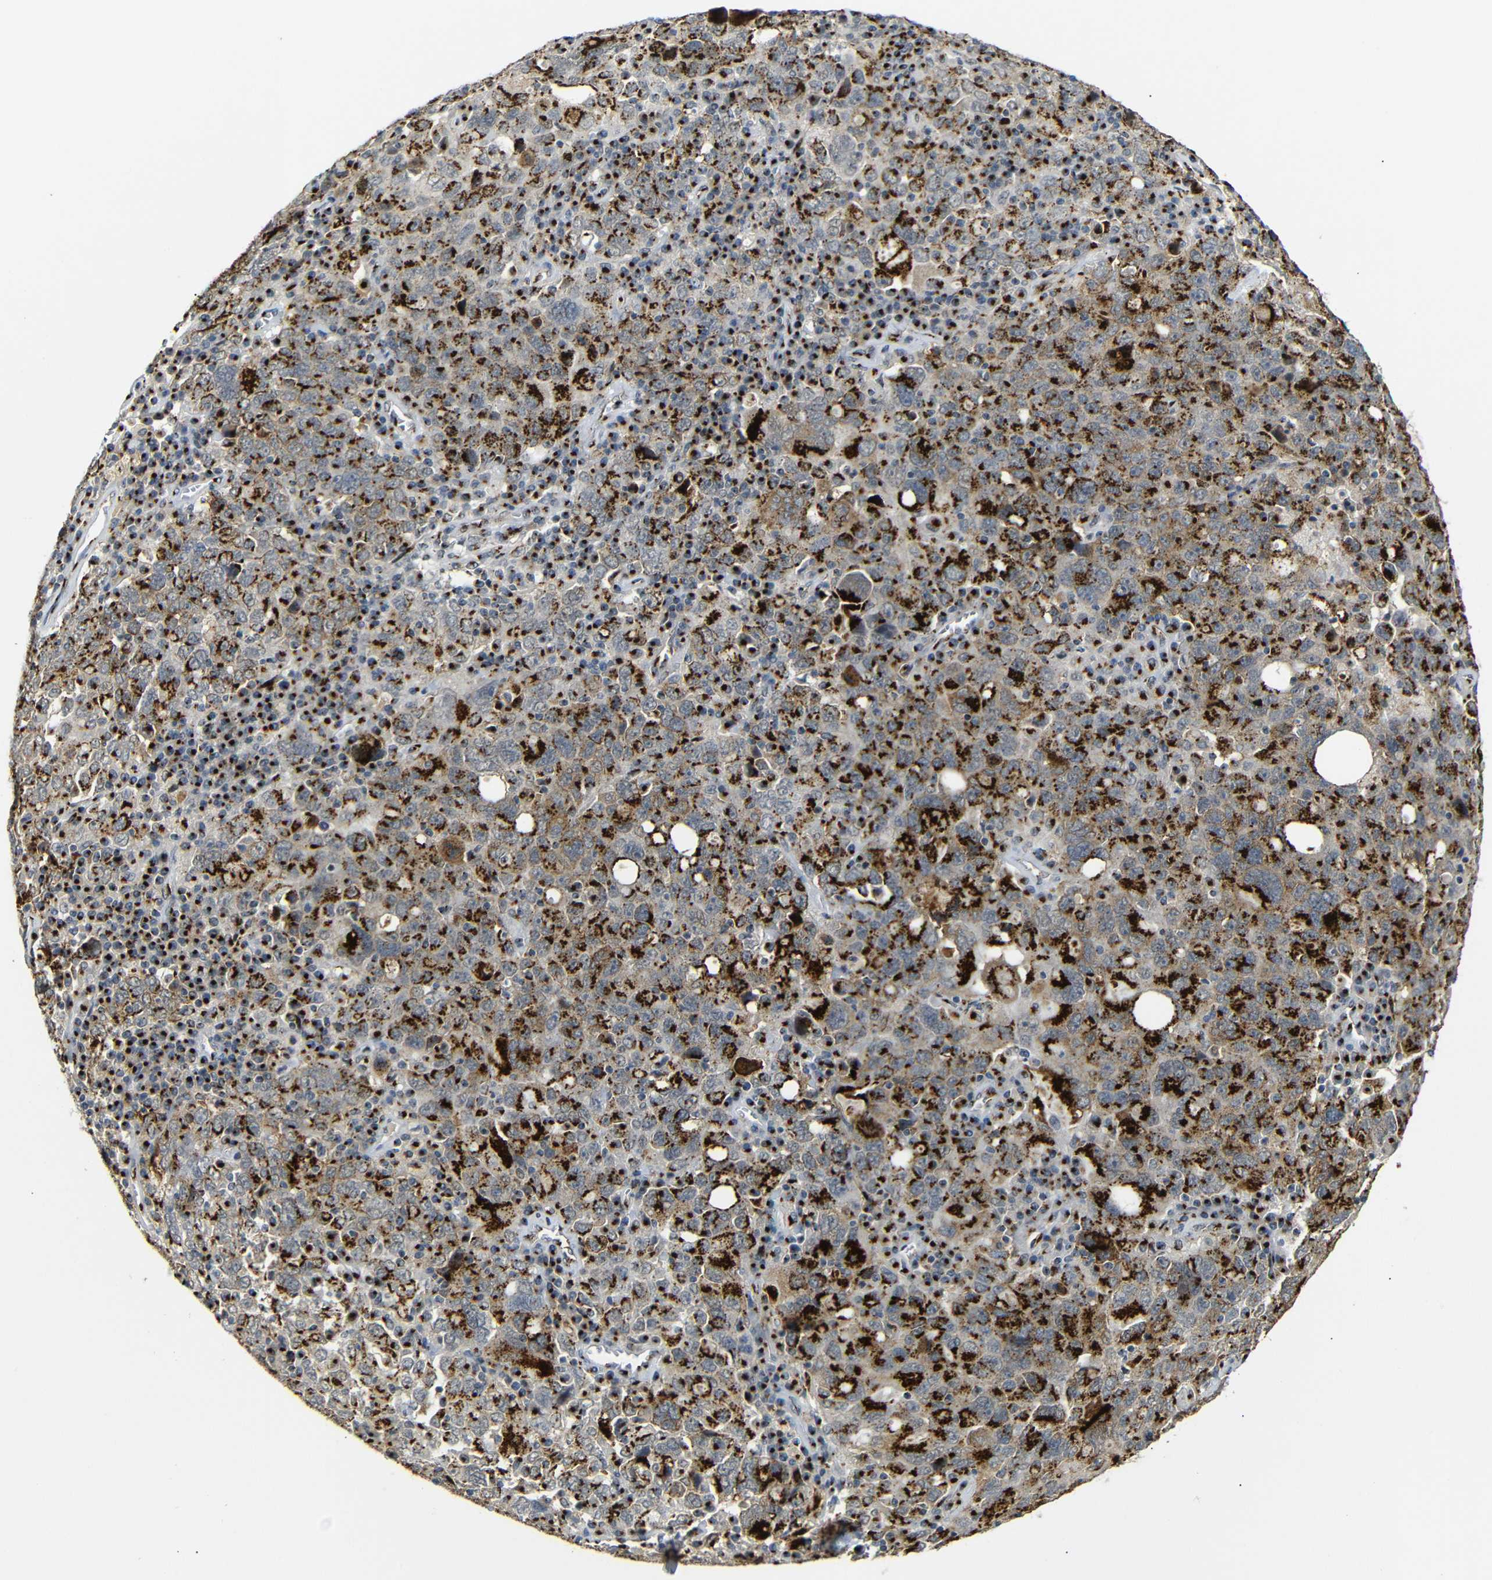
{"staining": {"intensity": "strong", "quantity": ">75%", "location": "cytoplasmic/membranous"}, "tissue": "ovarian cancer", "cell_type": "Tumor cells", "image_type": "cancer", "snomed": [{"axis": "morphology", "description": "Carcinoma, endometroid"}, {"axis": "topography", "description": "Ovary"}], "caption": "Ovarian cancer (endometroid carcinoma) stained for a protein reveals strong cytoplasmic/membranous positivity in tumor cells.", "gene": "TGOLN2", "patient": {"sex": "female", "age": 62}}